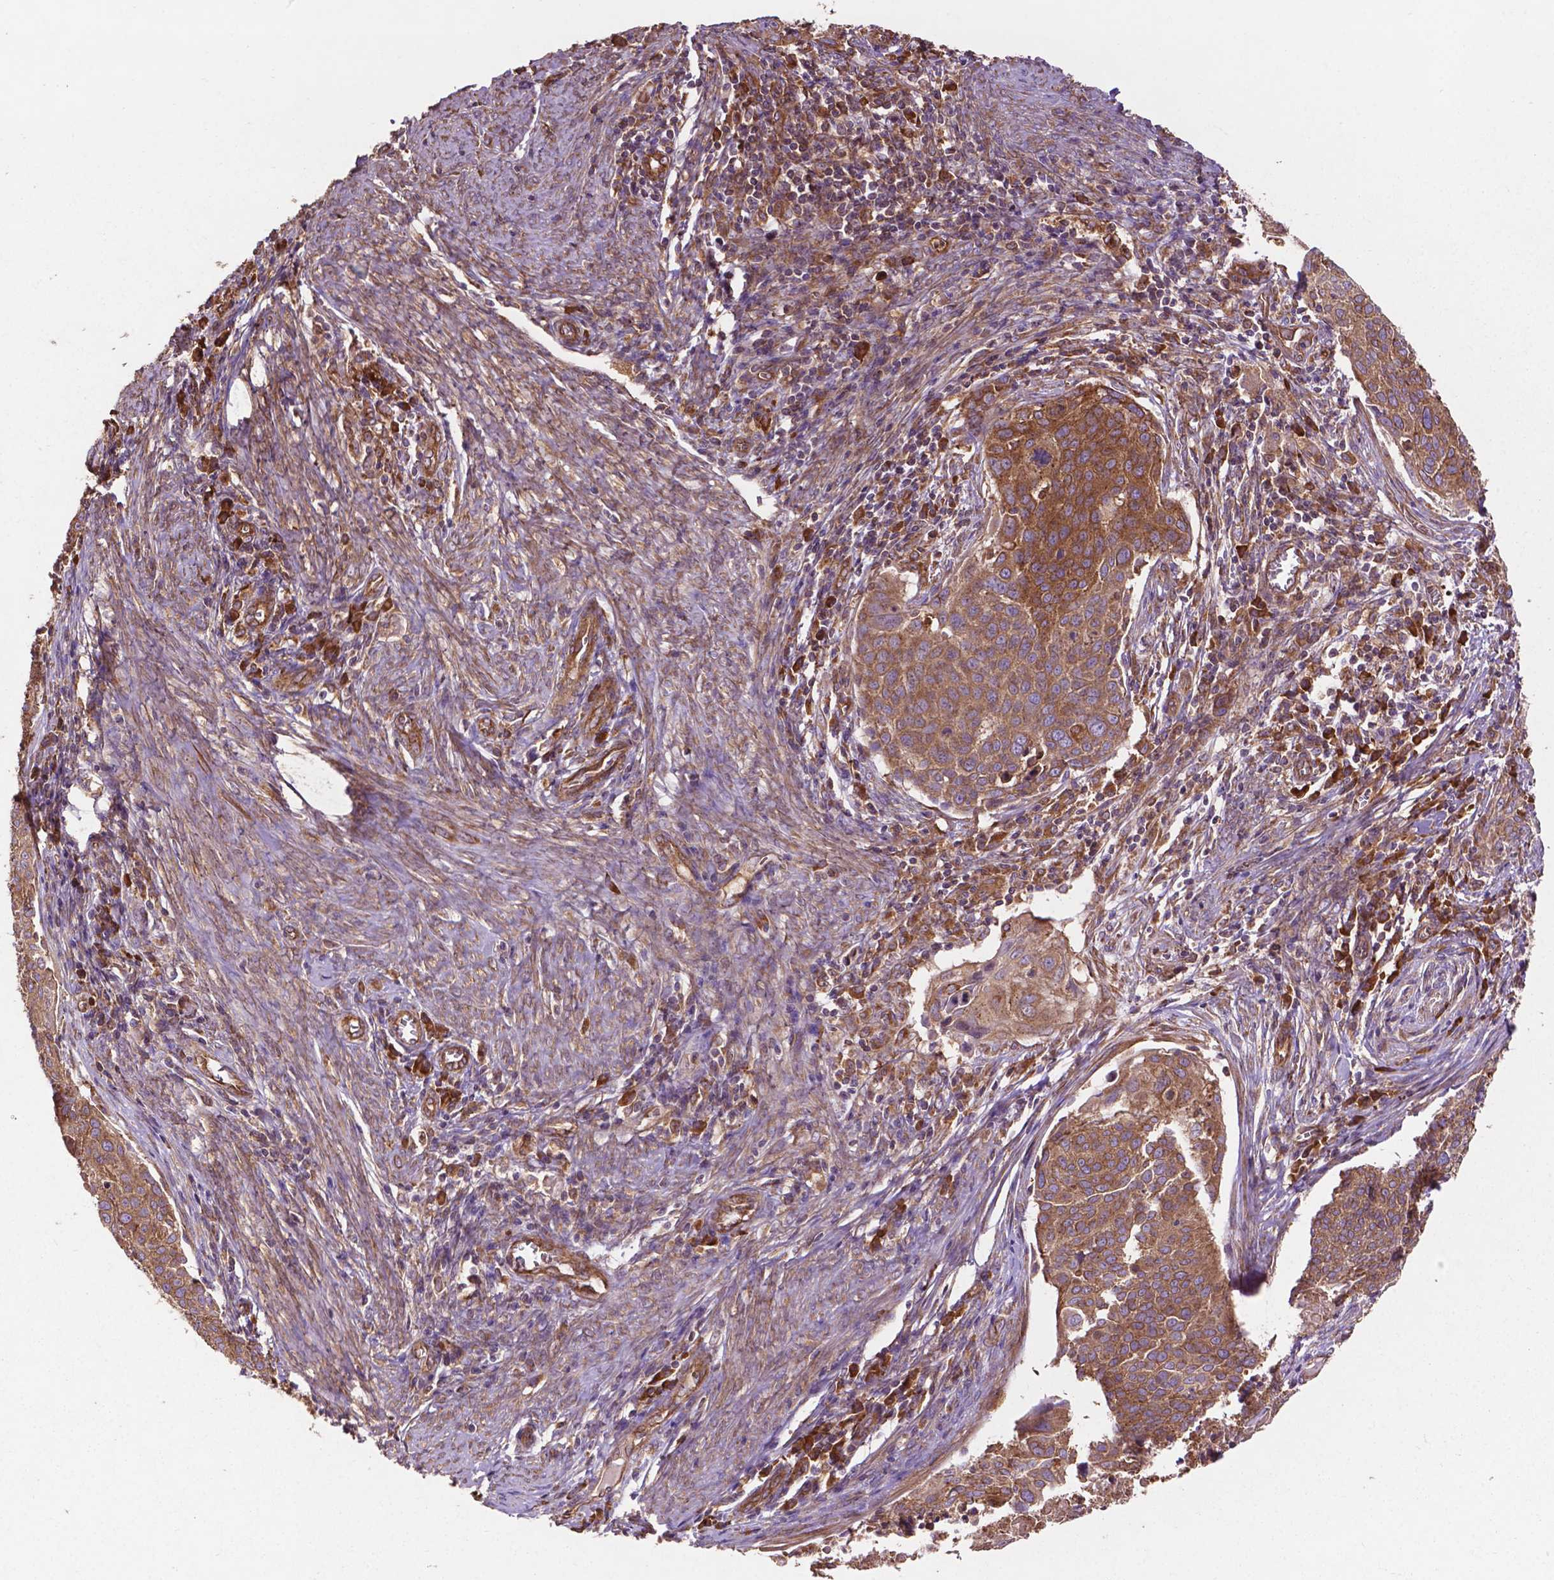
{"staining": {"intensity": "moderate", "quantity": ">75%", "location": "cytoplasmic/membranous"}, "tissue": "cervical cancer", "cell_type": "Tumor cells", "image_type": "cancer", "snomed": [{"axis": "morphology", "description": "Squamous cell carcinoma, NOS"}, {"axis": "topography", "description": "Cervix"}], "caption": "Immunohistochemical staining of squamous cell carcinoma (cervical) demonstrates medium levels of moderate cytoplasmic/membranous protein expression in about >75% of tumor cells.", "gene": "CCDC71L", "patient": {"sex": "female", "age": 39}}